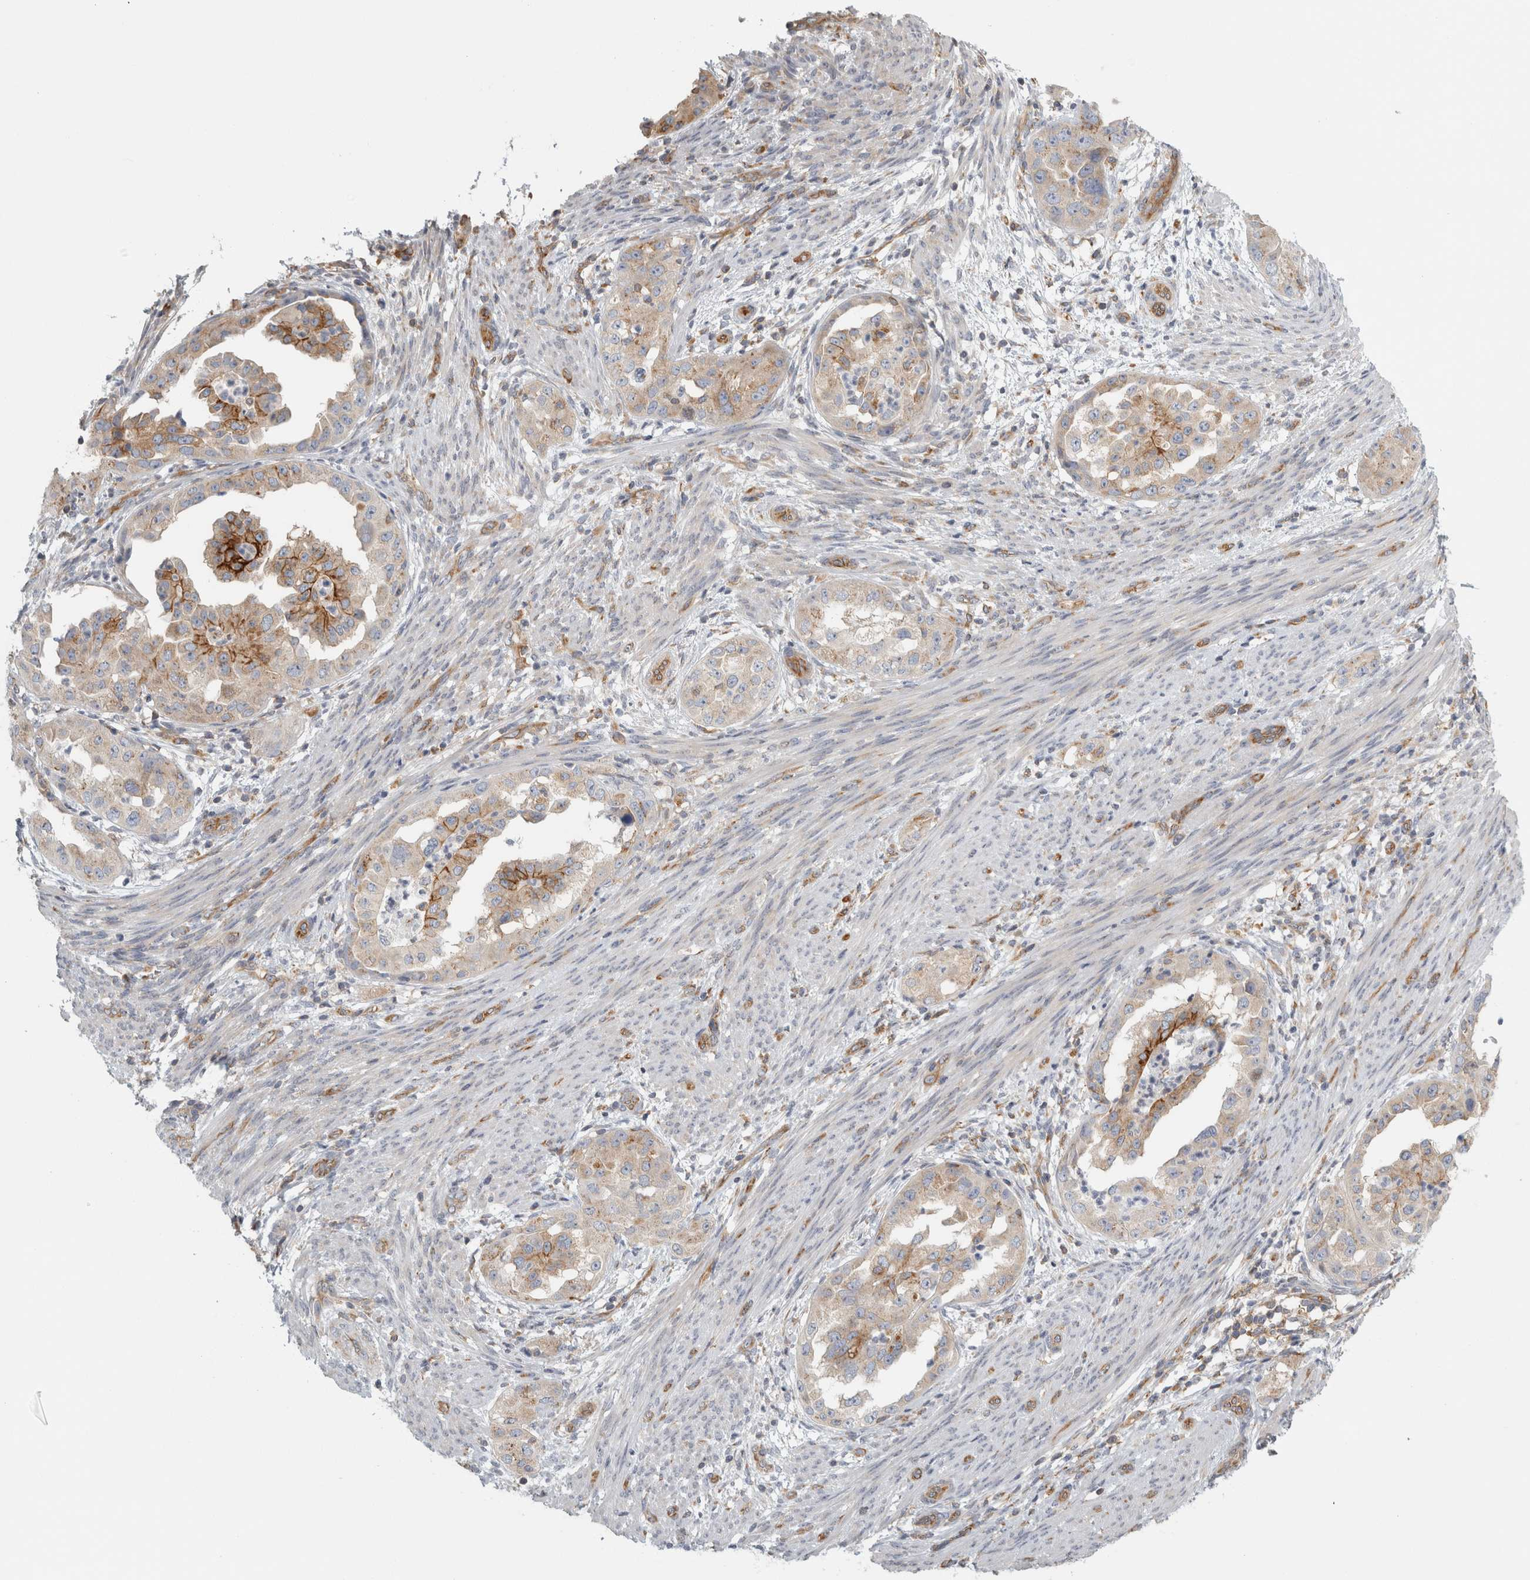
{"staining": {"intensity": "moderate", "quantity": "25%-75%", "location": "cytoplasmic/membranous"}, "tissue": "endometrial cancer", "cell_type": "Tumor cells", "image_type": "cancer", "snomed": [{"axis": "morphology", "description": "Adenocarcinoma, NOS"}, {"axis": "topography", "description": "Endometrium"}], "caption": "IHC micrograph of human endometrial cancer (adenocarcinoma) stained for a protein (brown), which demonstrates medium levels of moderate cytoplasmic/membranous staining in approximately 25%-75% of tumor cells.", "gene": "PEX6", "patient": {"sex": "female", "age": 85}}